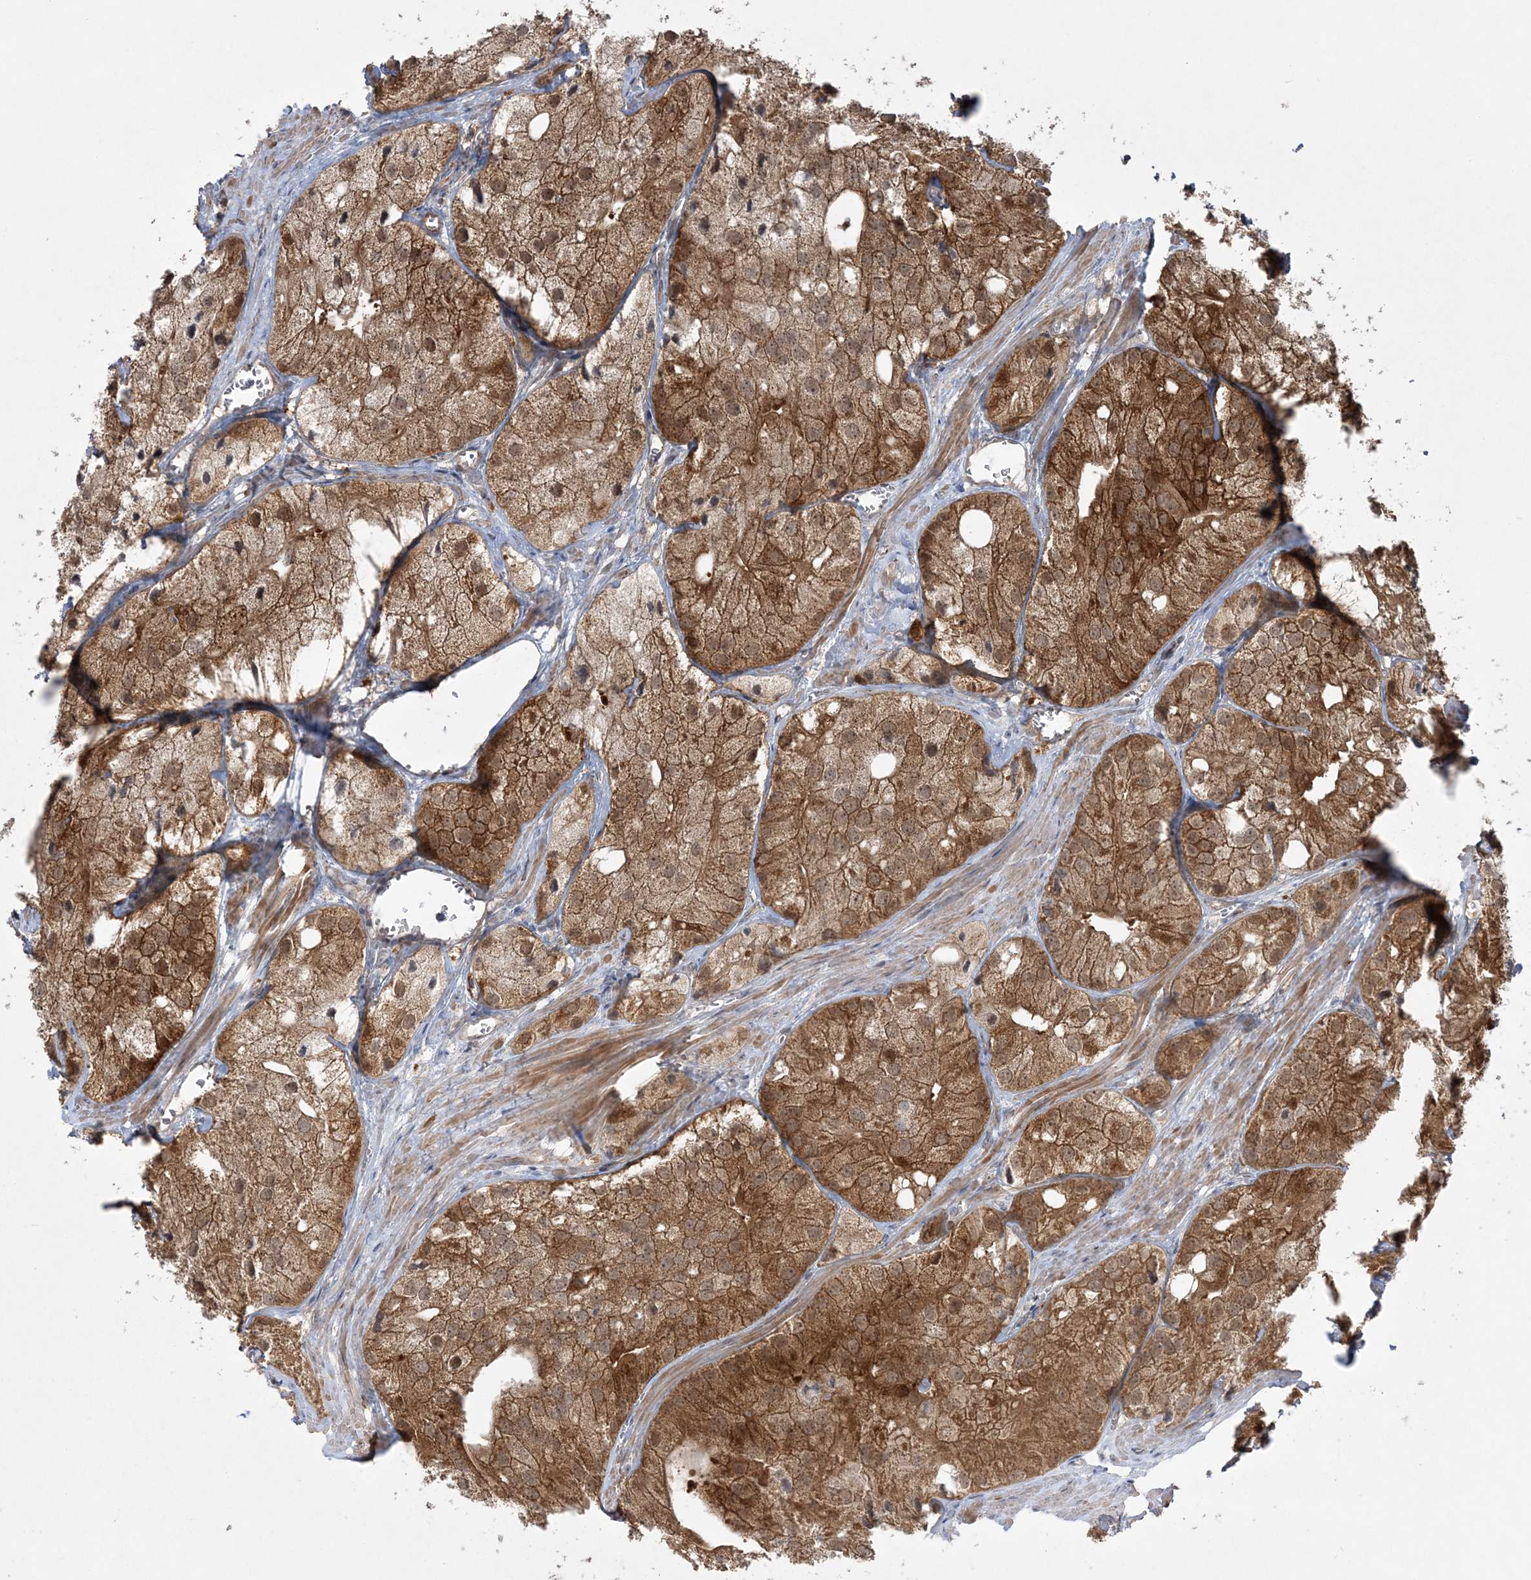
{"staining": {"intensity": "moderate", "quantity": ">75%", "location": "cytoplasmic/membranous,nuclear"}, "tissue": "prostate cancer", "cell_type": "Tumor cells", "image_type": "cancer", "snomed": [{"axis": "morphology", "description": "Adenocarcinoma, Low grade"}, {"axis": "topography", "description": "Prostate"}], "caption": "Protein staining of prostate cancer (low-grade adenocarcinoma) tissue demonstrates moderate cytoplasmic/membranous and nuclear positivity in about >75% of tumor cells.", "gene": "MMADHC", "patient": {"sex": "male", "age": 69}}